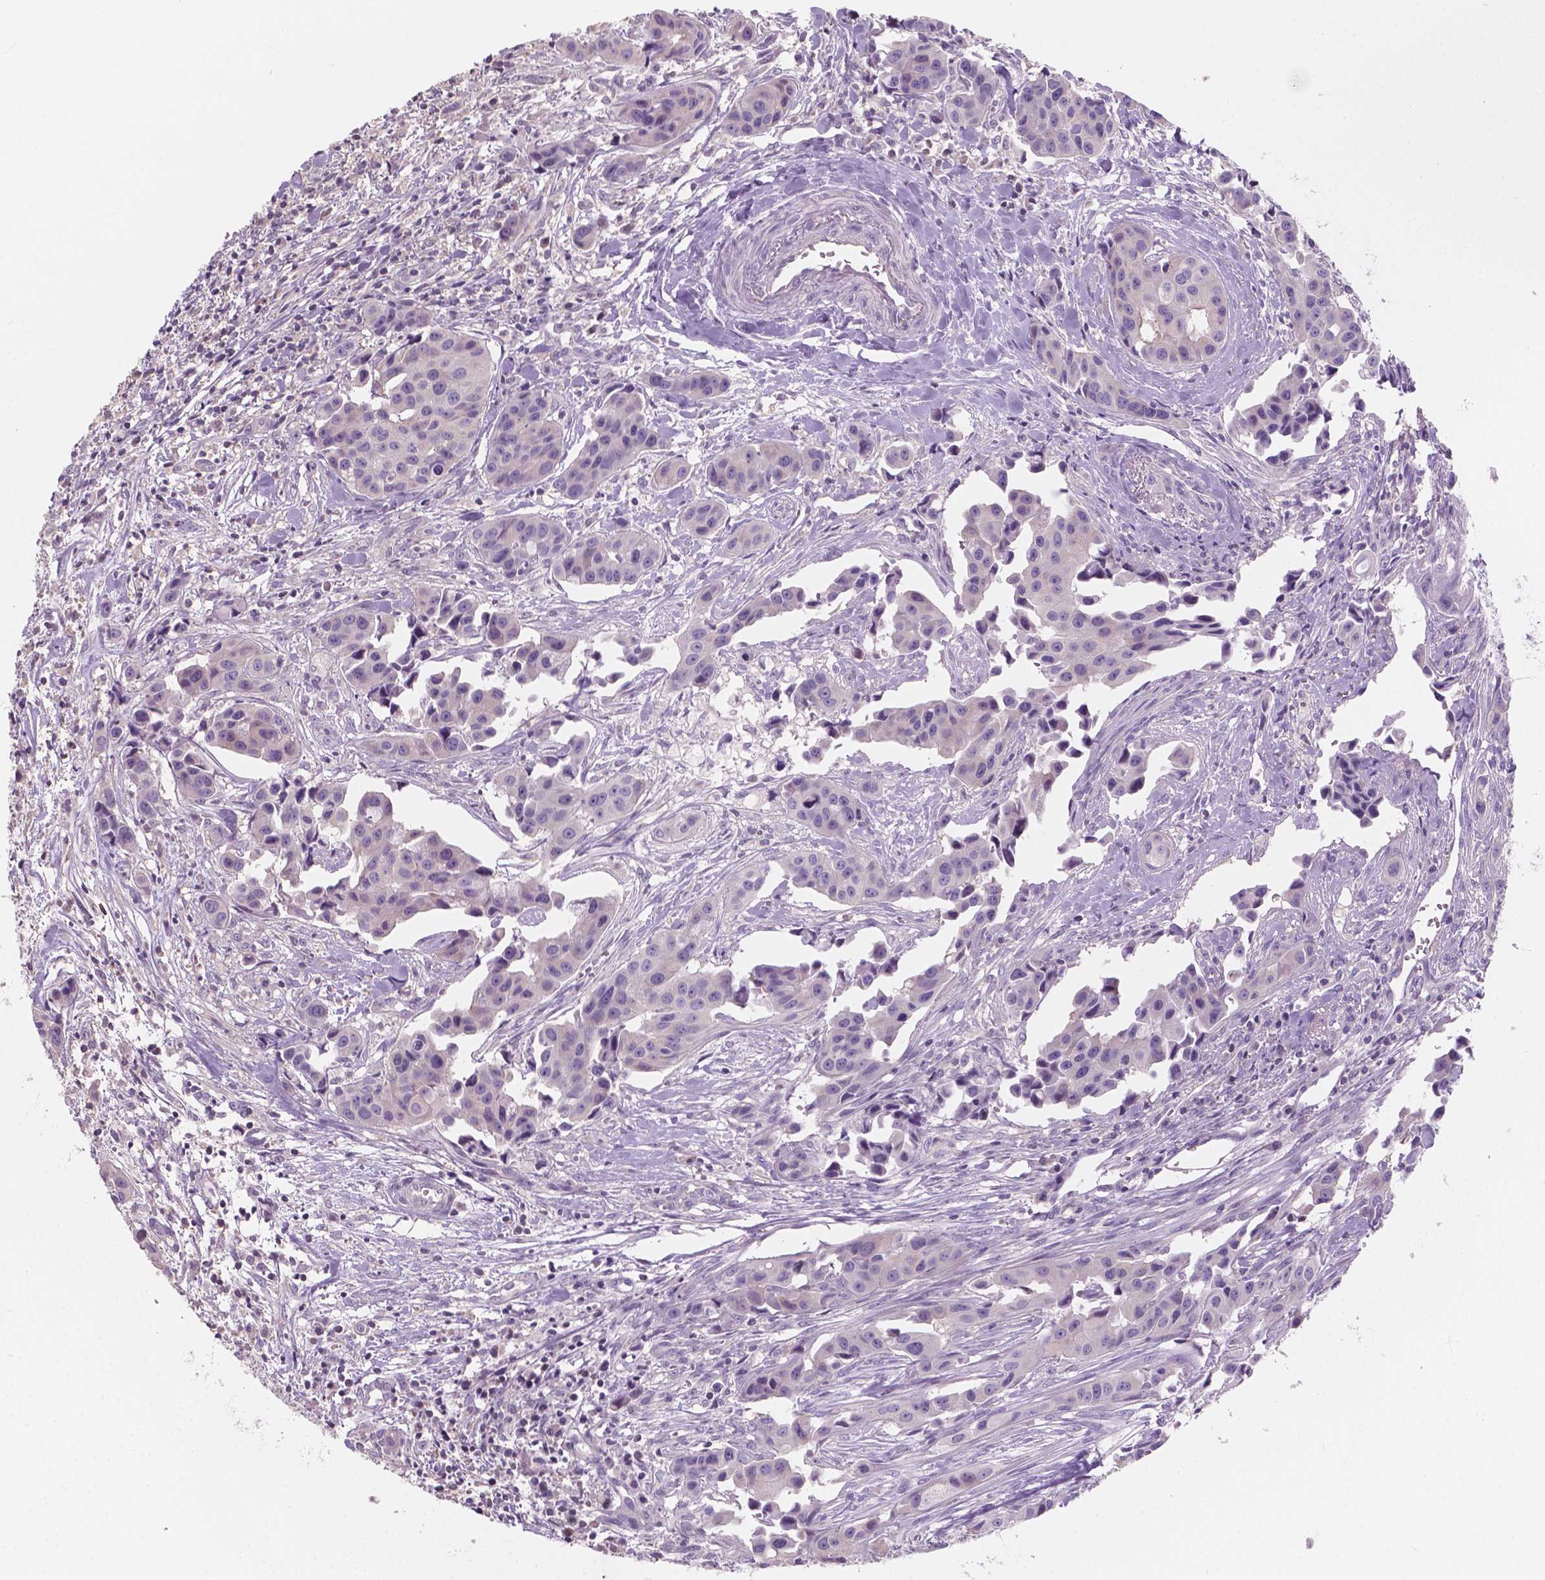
{"staining": {"intensity": "negative", "quantity": "none", "location": "none"}, "tissue": "head and neck cancer", "cell_type": "Tumor cells", "image_type": "cancer", "snomed": [{"axis": "morphology", "description": "Adenocarcinoma, NOS"}, {"axis": "topography", "description": "Head-Neck"}], "caption": "The micrograph displays no staining of tumor cells in adenocarcinoma (head and neck).", "gene": "SBSN", "patient": {"sex": "male", "age": 76}}